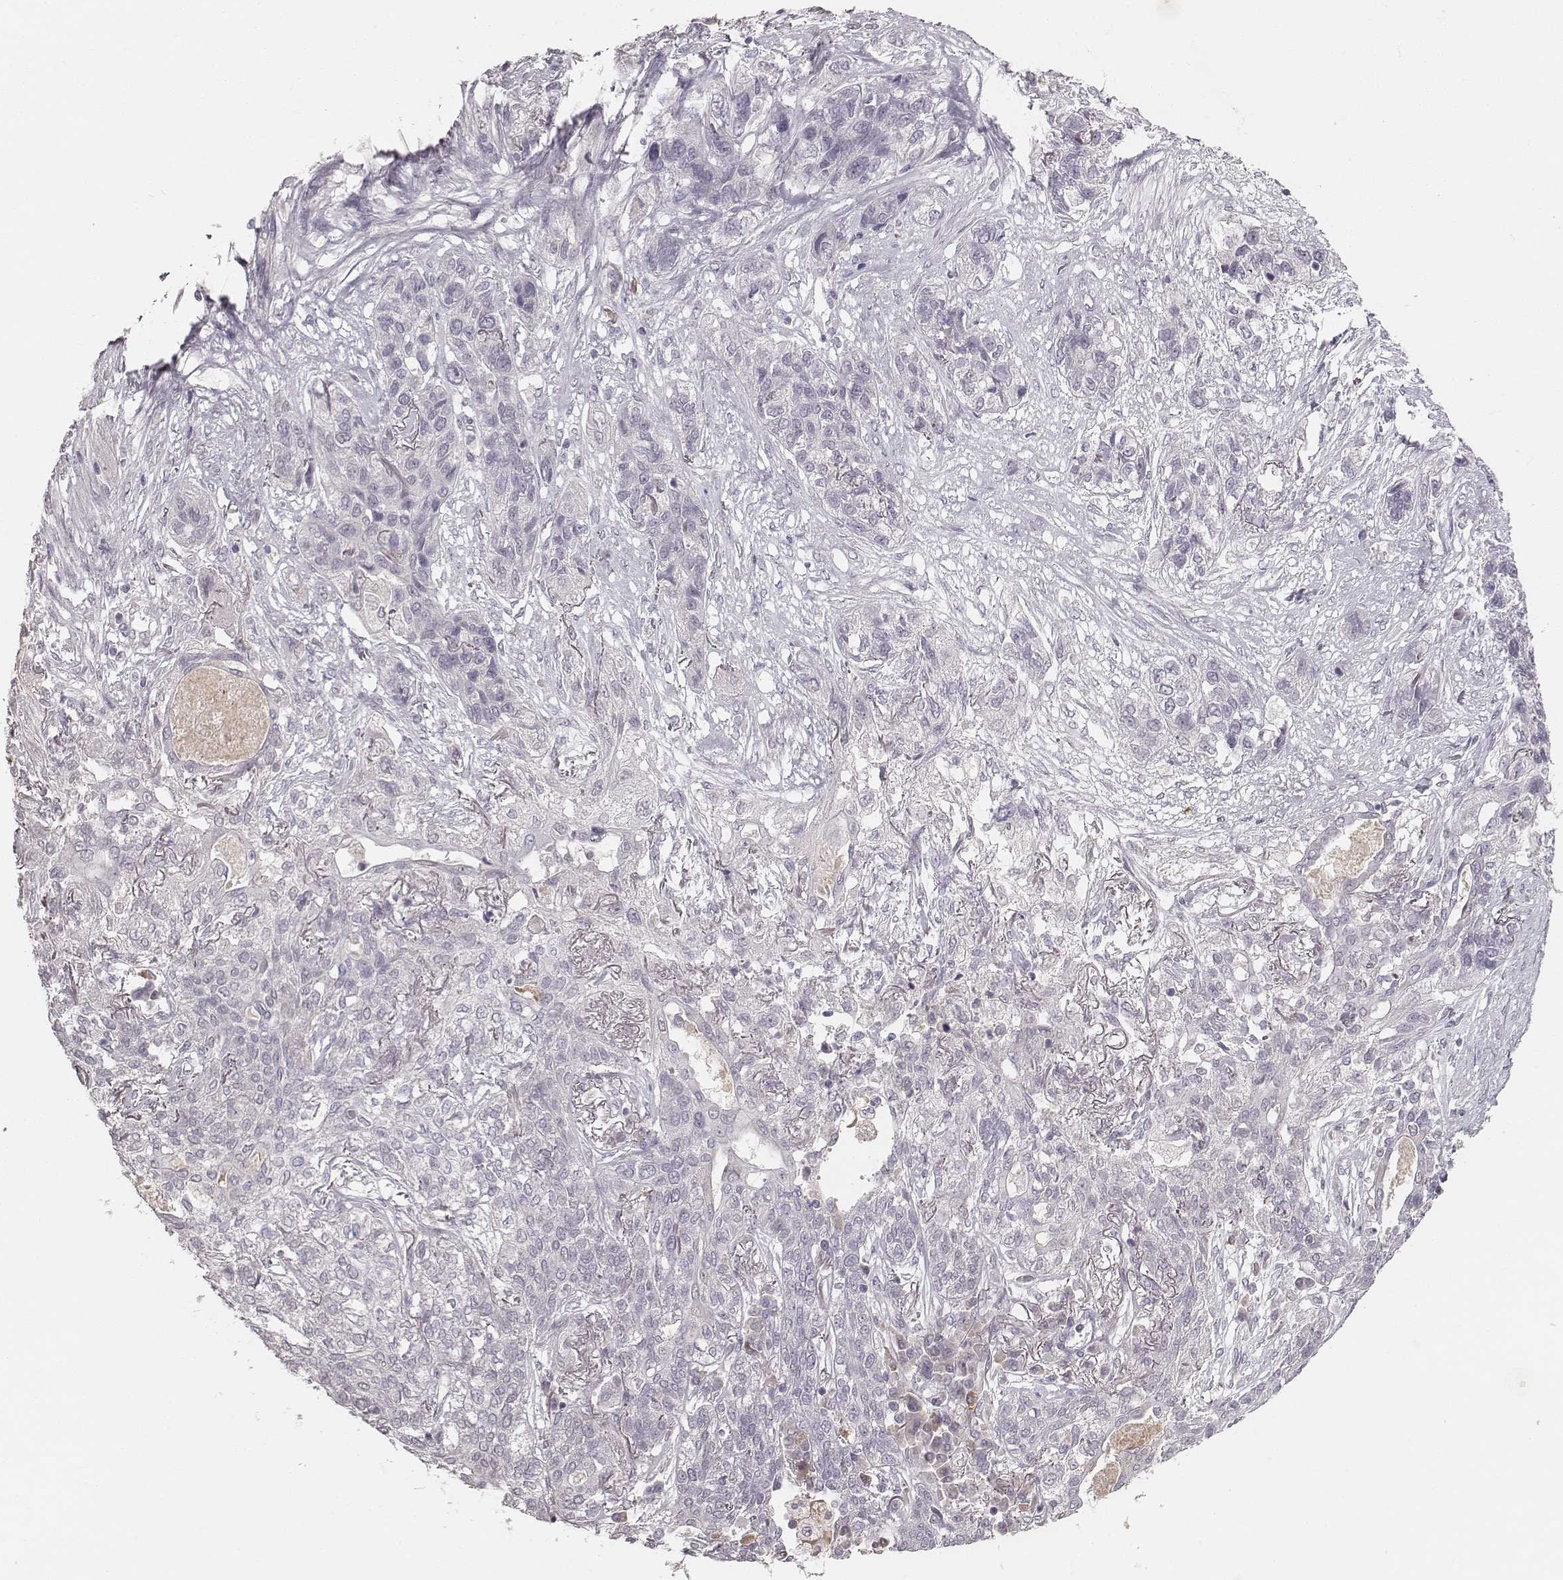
{"staining": {"intensity": "negative", "quantity": "none", "location": "none"}, "tissue": "lung cancer", "cell_type": "Tumor cells", "image_type": "cancer", "snomed": [{"axis": "morphology", "description": "Squamous cell carcinoma, NOS"}, {"axis": "topography", "description": "Lung"}], "caption": "This histopathology image is of lung cancer (squamous cell carcinoma) stained with immunohistochemistry to label a protein in brown with the nuclei are counter-stained blue. There is no expression in tumor cells.", "gene": "LY6K", "patient": {"sex": "female", "age": 70}}